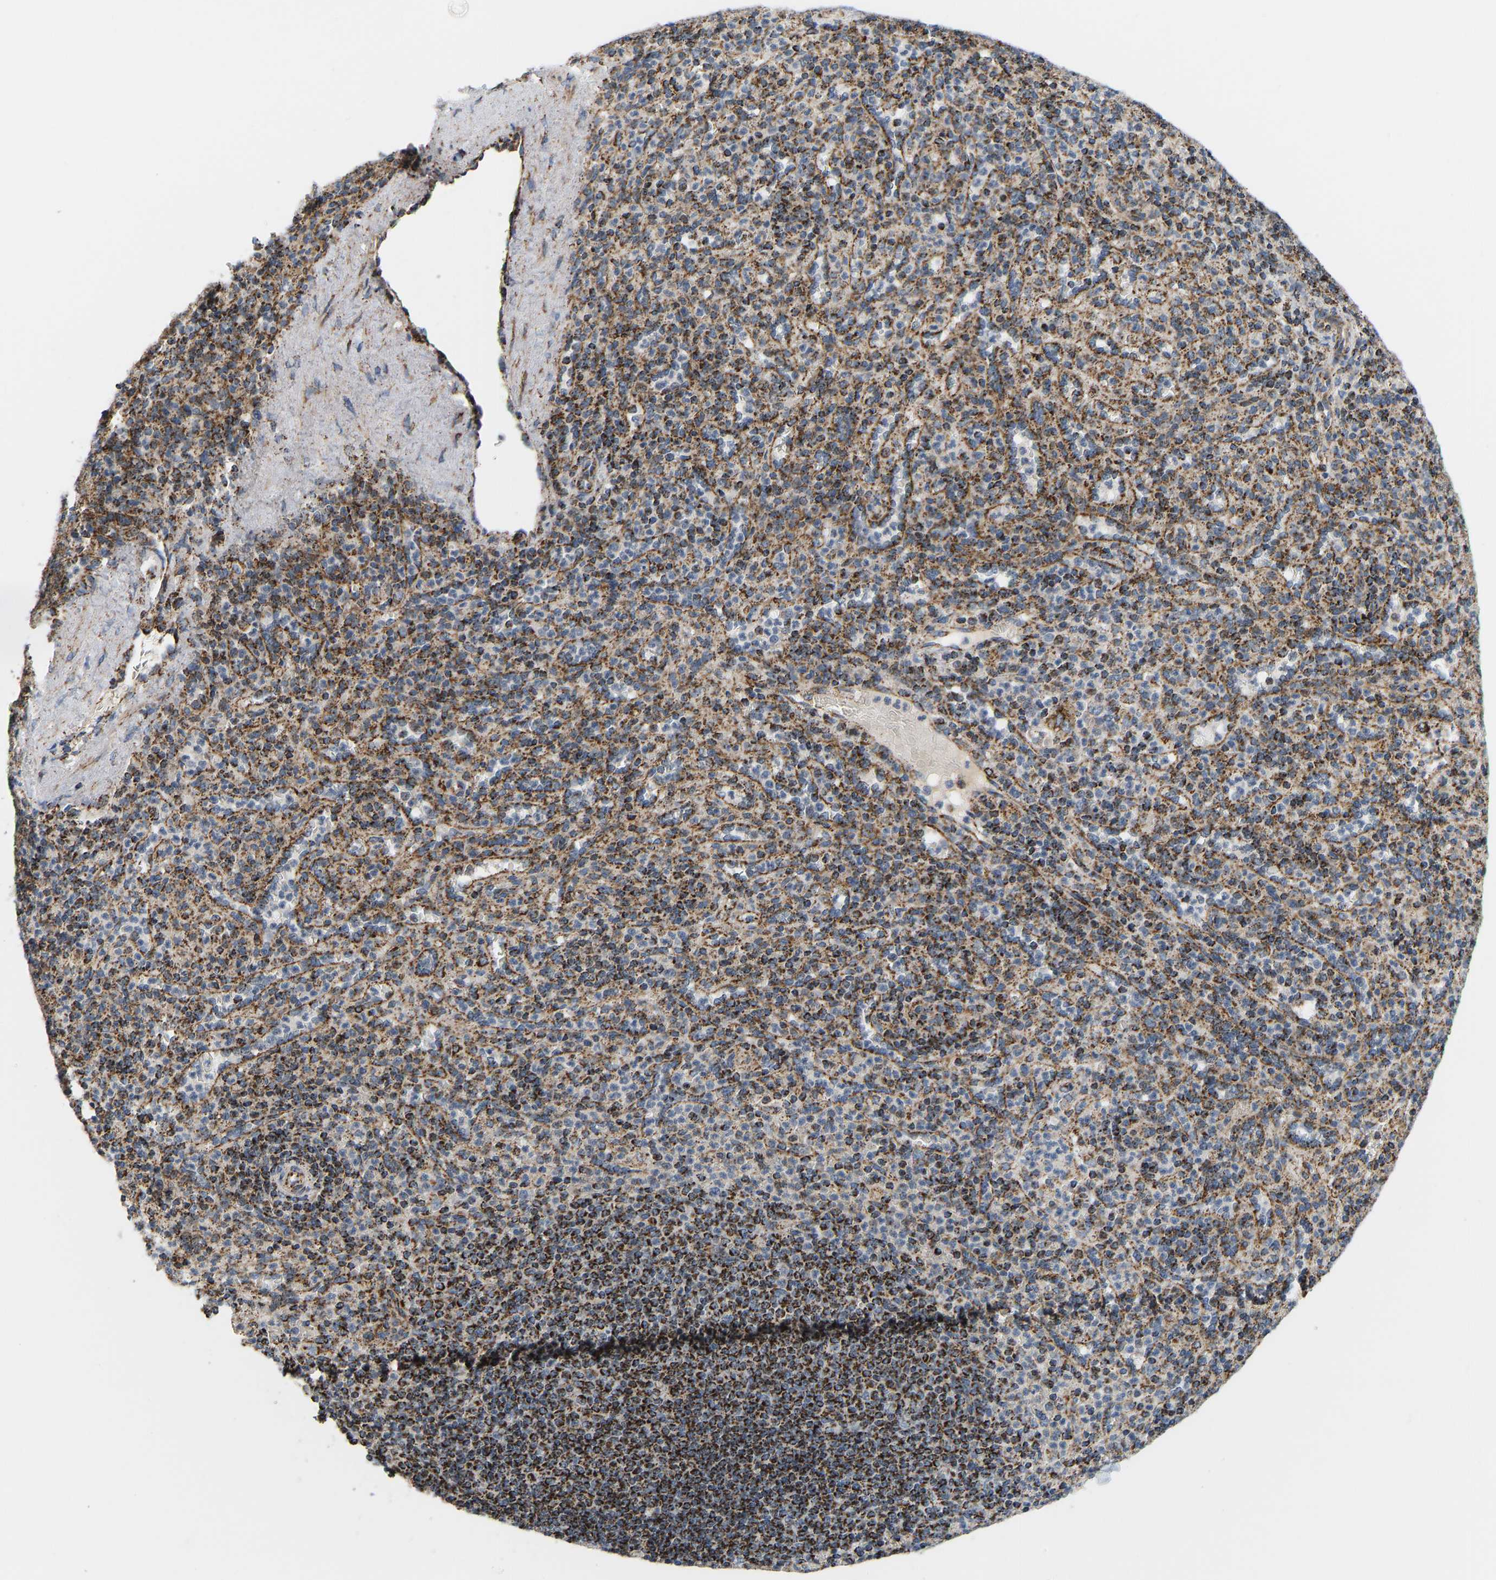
{"staining": {"intensity": "strong", "quantity": ">75%", "location": "cytoplasmic/membranous"}, "tissue": "spleen", "cell_type": "Cells in red pulp", "image_type": "normal", "snomed": [{"axis": "morphology", "description": "Normal tissue, NOS"}, {"axis": "topography", "description": "Spleen"}], "caption": "Protein expression analysis of unremarkable spleen displays strong cytoplasmic/membranous expression in about >75% of cells in red pulp.", "gene": "GPSM2", "patient": {"sex": "male", "age": 36}}